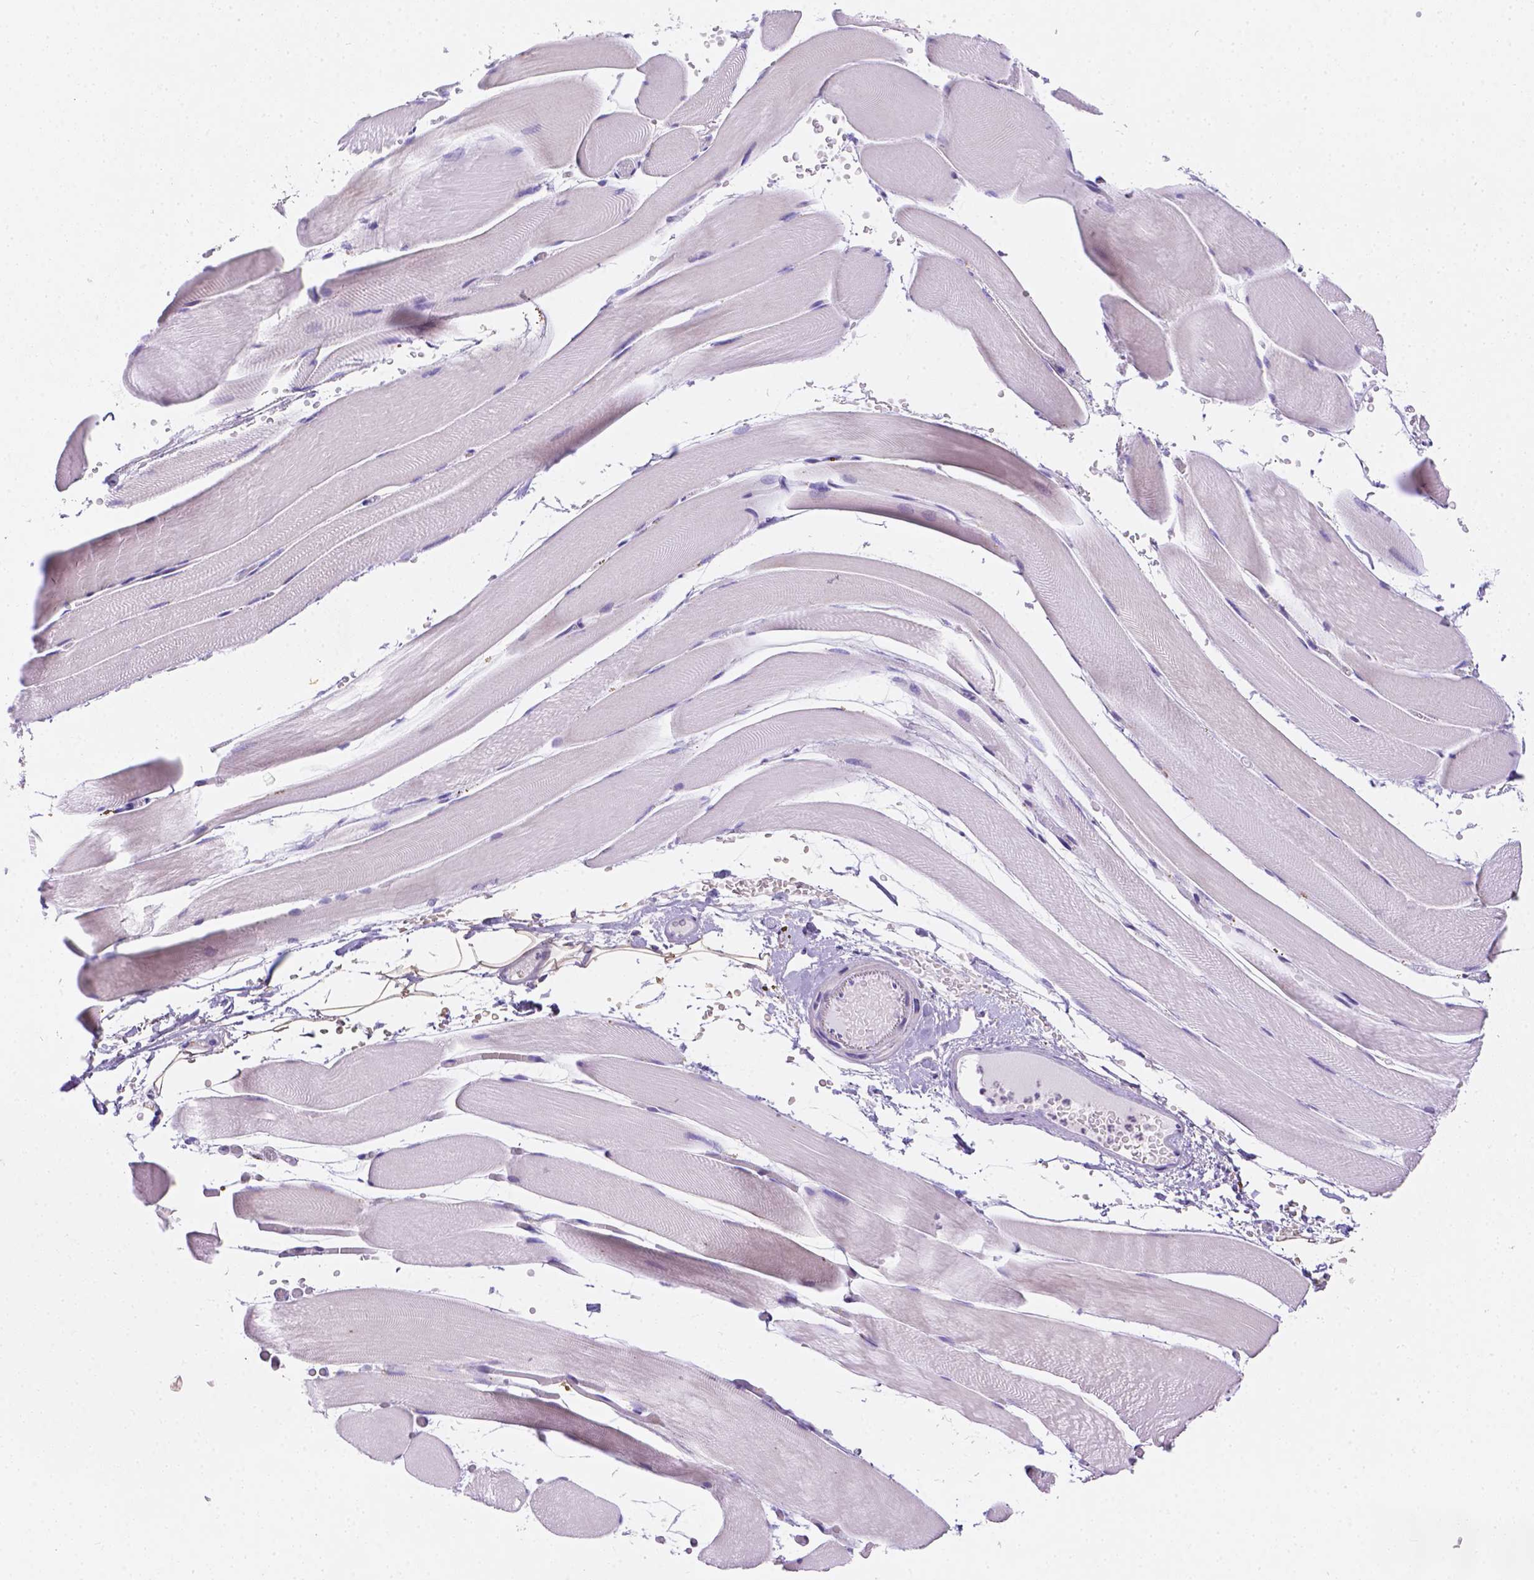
{"staining": {"intensity": "negative", "quantity": "none", "location": "none"}, "tissue": "skeletal muscle", "cell_type": "Myocytes", "image_type": "normal", "snomed": [{"axis": "morphology", "description": "Normal tissue, NOS"}, {"axis": "topography", "description": "Skeletal muscle"}], "caption": "DAB immunohistochemical staining of normal skeletal muscle shows no significant positivity in myocytes. (Immunohistochemistry (ihc), brightfield microscopy, high magnification).", "gene": "DMWD", "patient": {"sex": "female", "age": 37}}